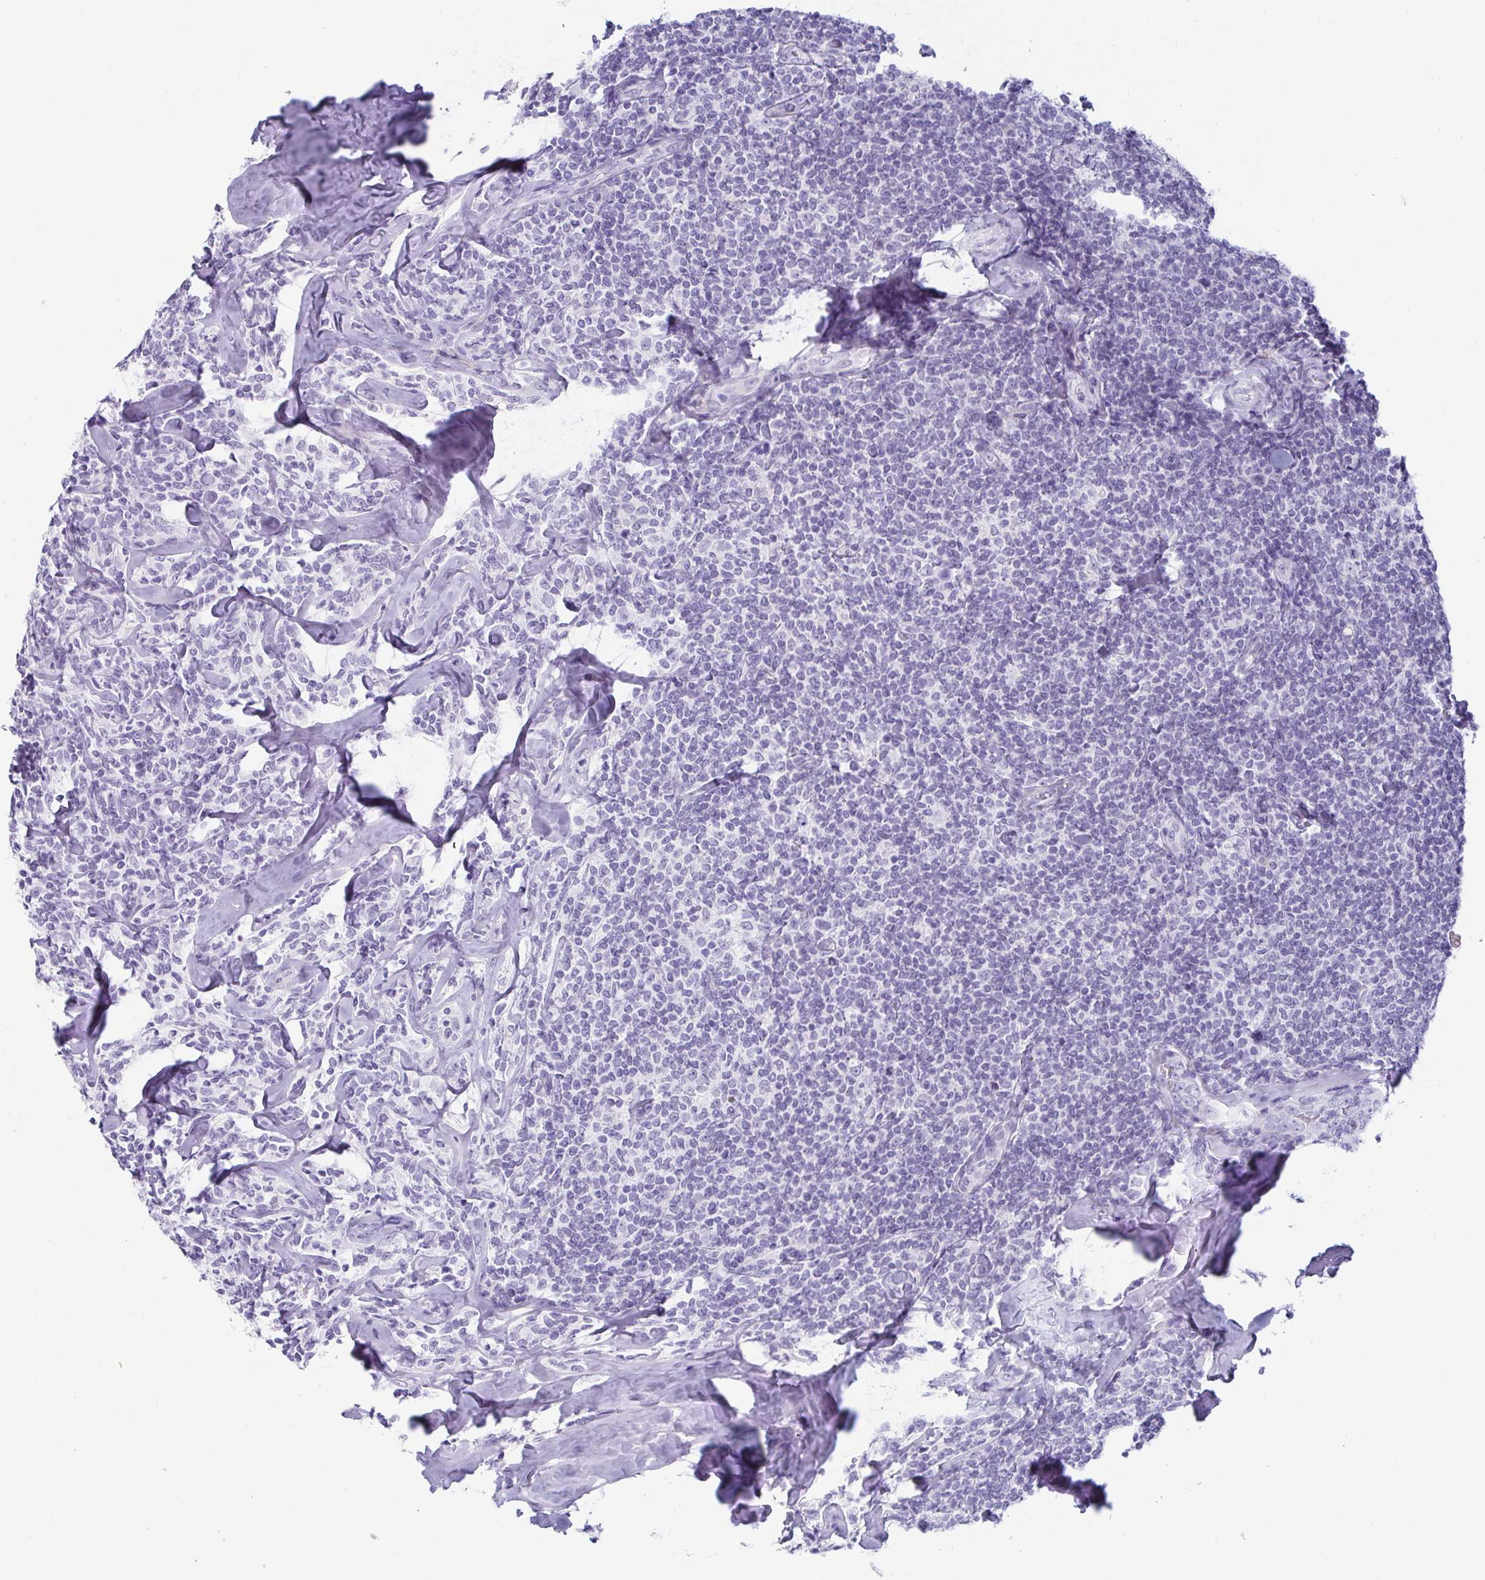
{"staining": {"intensity": "negative", "quantity": "none", "location": "none"}, "tissue": "lymphoma", "cell_type": "Tumor cells", "image_type": "cancer", "snomed": [{"axis": "morphology", "description": "Malignant lymphoma, non-Hodgkin's type, Low grade"}, {"axis": "topography", "description": "Lymph node"}], "caption": "Low-grade malignant lymphoma, non-Hodgkin's type stained for a protein using immunohistochemistry (IHC) reveals no staining tumor cells.", "gene": "NPY", "patient": {"sex": "female", "age": 56}}